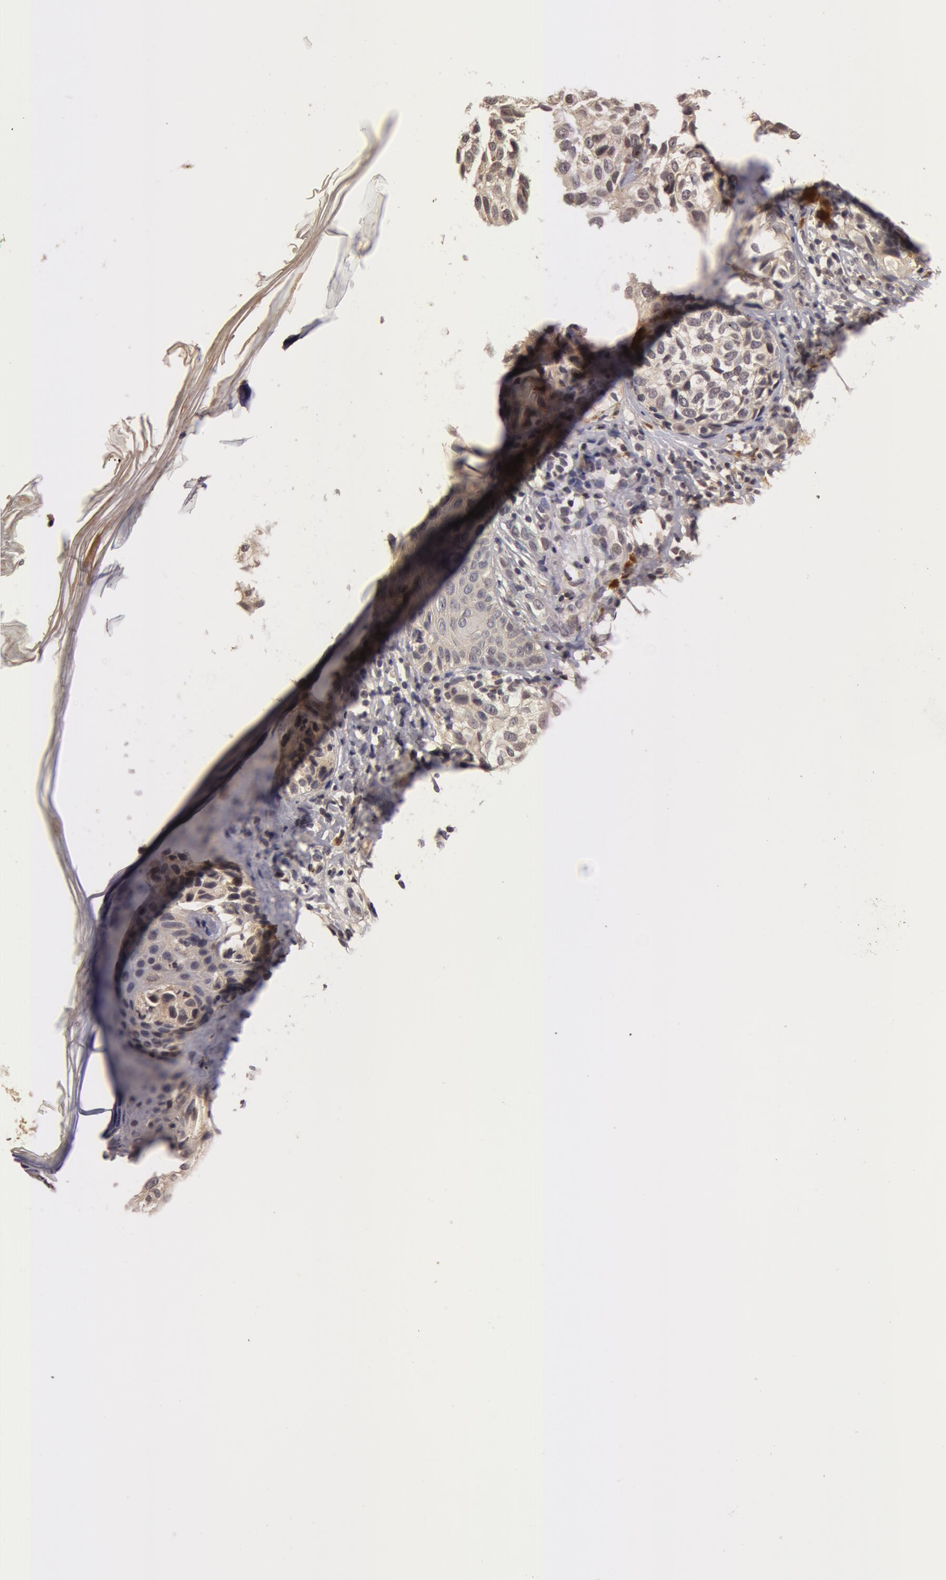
{"staining": {"intensity": "weak", "quantity": ">75%", "location": "cytoplasmic/membranous"}, "tissue": "melanoma", "cell_type": "Tumor cells", "image_type": "cancer", "snomed": [{"axis": "morphology", "description": "Malignant melanoma, NOS"}, {"axis": "topography", "description": "Skin"}], "caption": "Melanoma stained with a brown dye shows weak cytoplasmic/membranous positive positivity in approximately >75% of tumor cells.", "gene": "BCHE", "patient": {"sex": "male", "age": 57}}